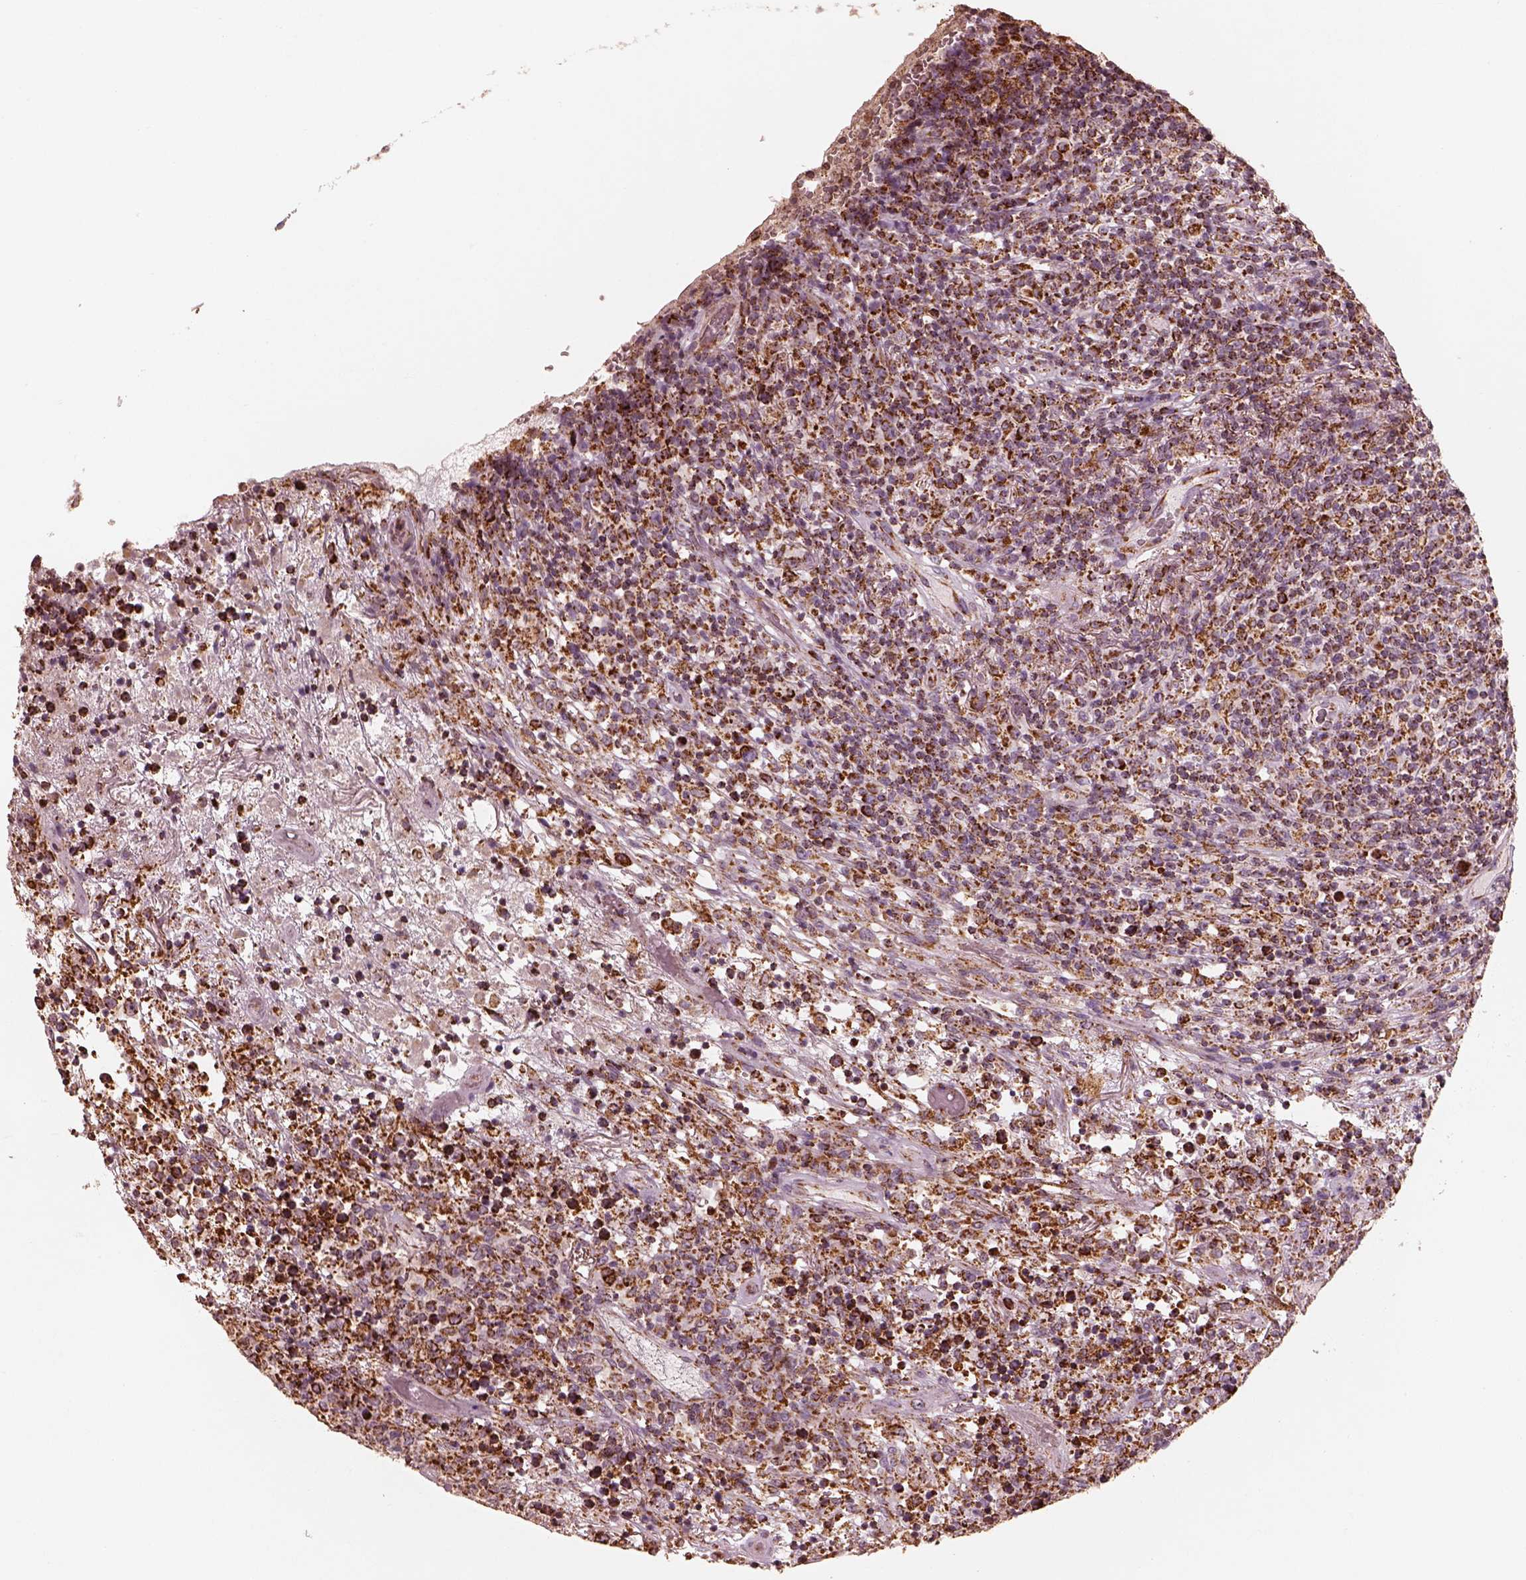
{"staining": {"intensity": "strong", "quantity": ">75%", "location": "cytoplasmic/membranous"}, "tissue": "lymphoma", "cell_type": "Tumor cells", "image_type": "cancer", "snomed": [{"axis": "morphology", "description": "Malignant lymphoma, non-Hodgkin's type, High grade"}, {"axis": "topography", "description": "Lung"}], "caption": "Immunohistochemical staining of human lymphoma demonstrates strong cytoplasmic/membranous protein positivity in about >75% of tumor cells.", "gene": "ENTPD6", "patient": {"sex": "male", "age": 79}}